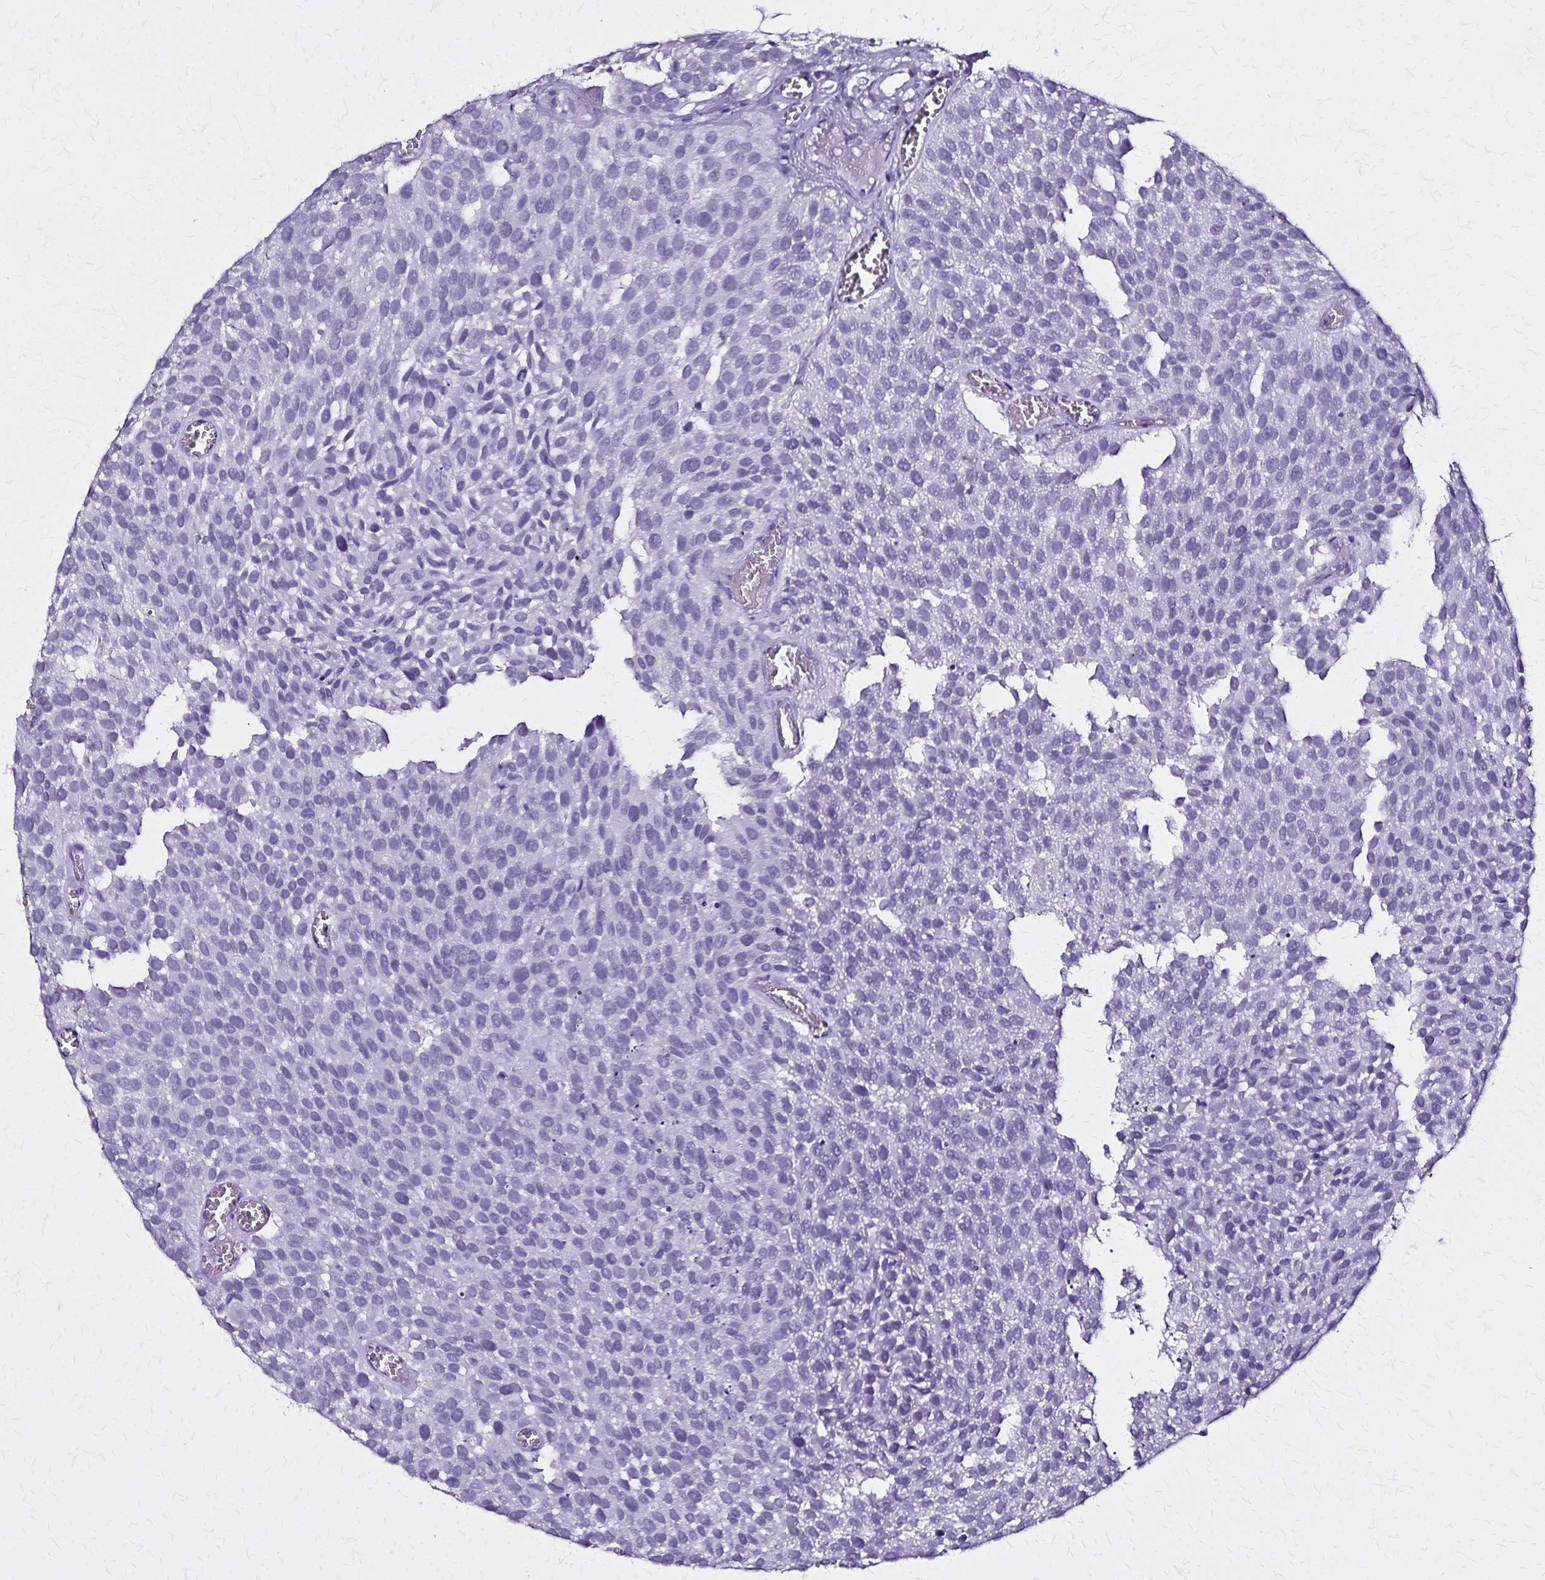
{"staining": {"intensity": "negative", "quantity": "none", "location": "none"}, "tissue": "urothelial cancer", "cell_type": "Tumor cells", "image_type": "cancer", "snomed": [{"axis": "morphology", "description": "Urothelial carcinoma, Low grade"}, {"axis": "topography", "description": "Urinary bladder"}], "caption": "A histopathology image of human urothelial cancer is negative for staining in tumor cells.", "gene": "KRT2", "patient": {"sex": "female", "age": 69}}